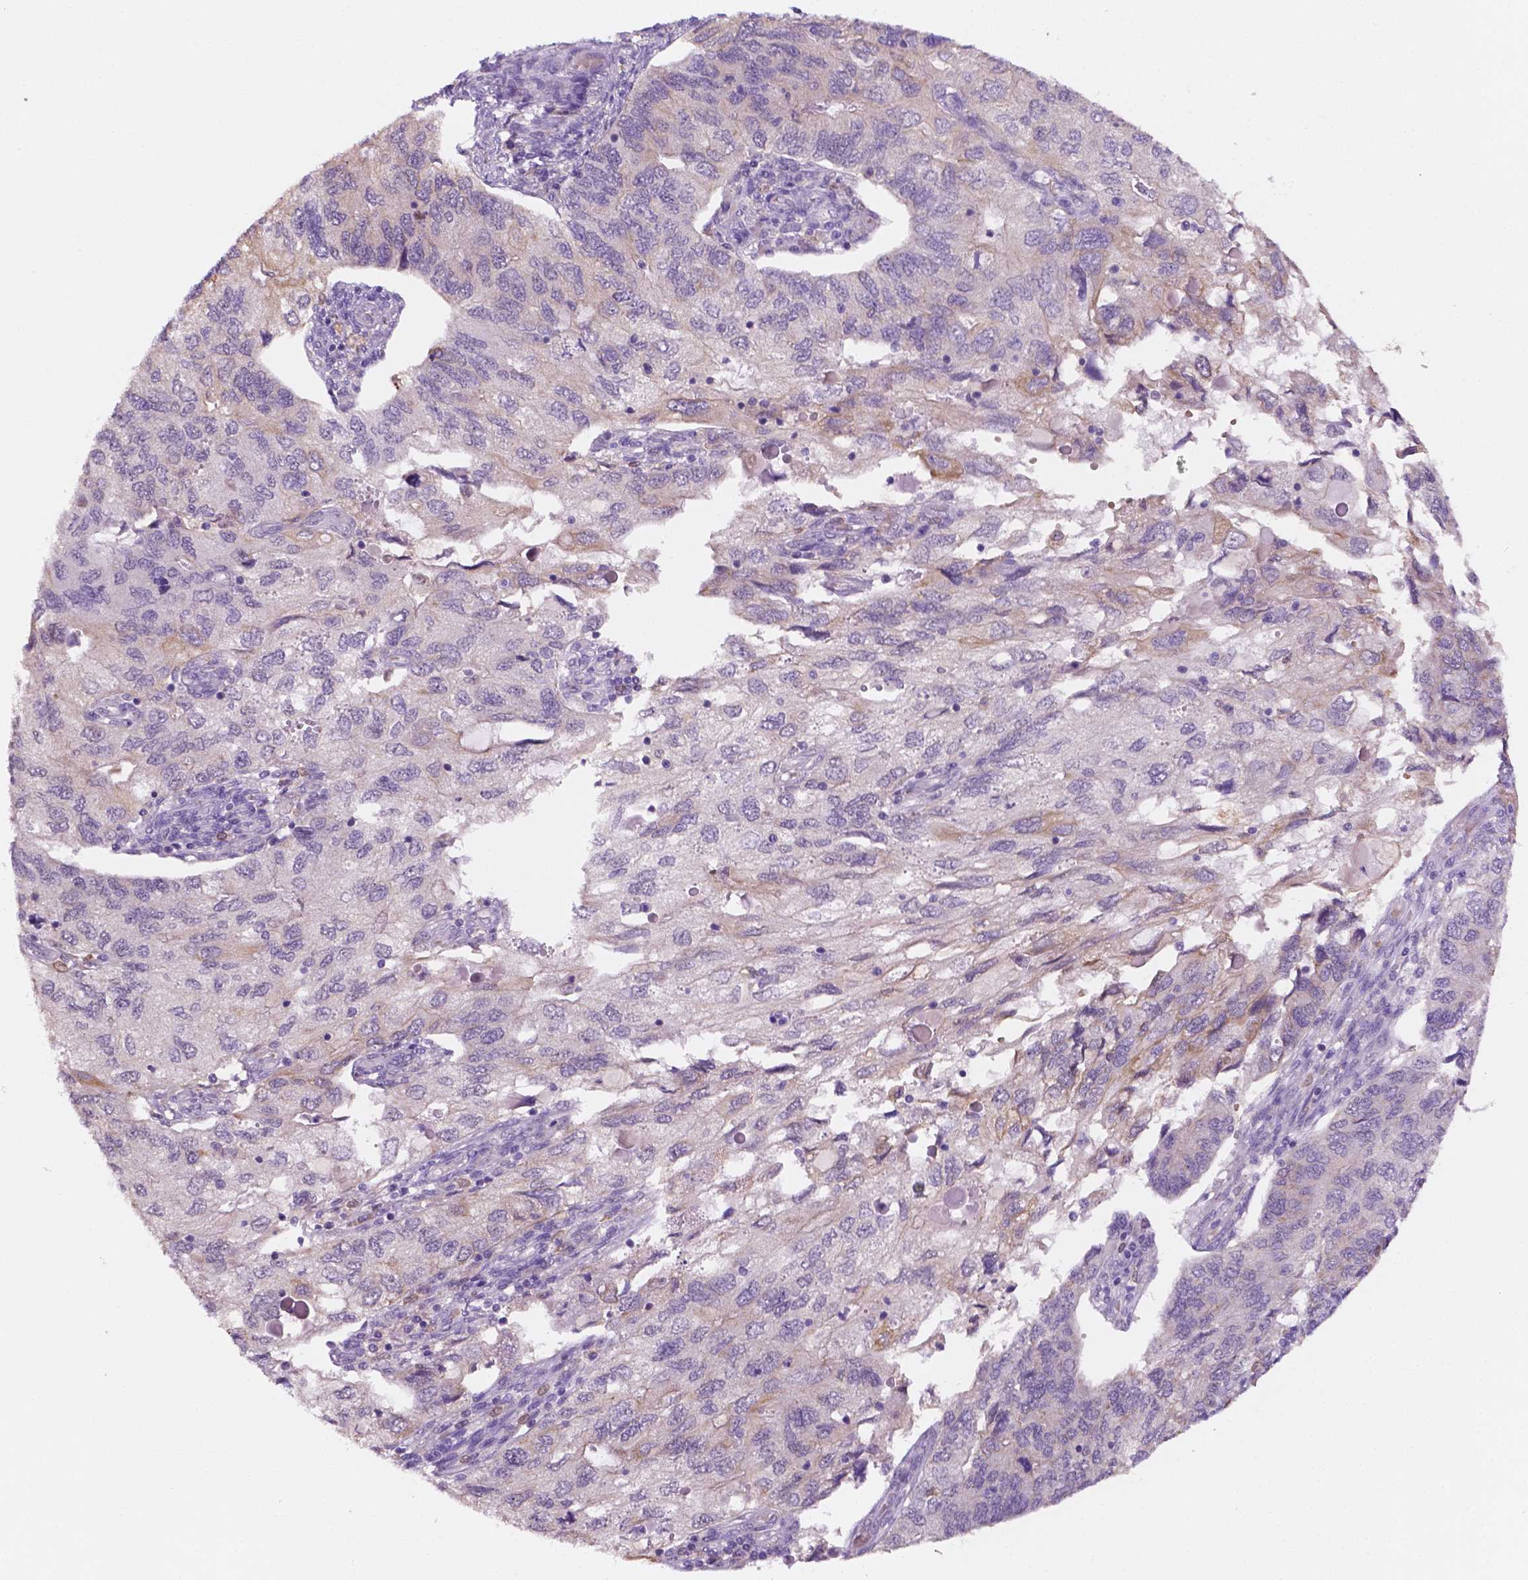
{"staining": {"intensity": "weak", "quantity": "<25%", "location": "cytoplasmic/membranous"}, "tissue": "endometrial cancer", "cell_type": "Tumor cells", "image_type": "cancer", "snomed": [{"axis": "morphology", "description": "Carcinoma, NOS"}, {"axis": "topography", "description": "Uterus"}], "caption": "An image of endometrial cancer (carcinoma) stained for a protein shows no brown staining in tumor cells. (DAB immunohistochemistry (IHC), high magnification).", "gene": "SHLD3", "patient": {"sex": "female", "age": 76}}